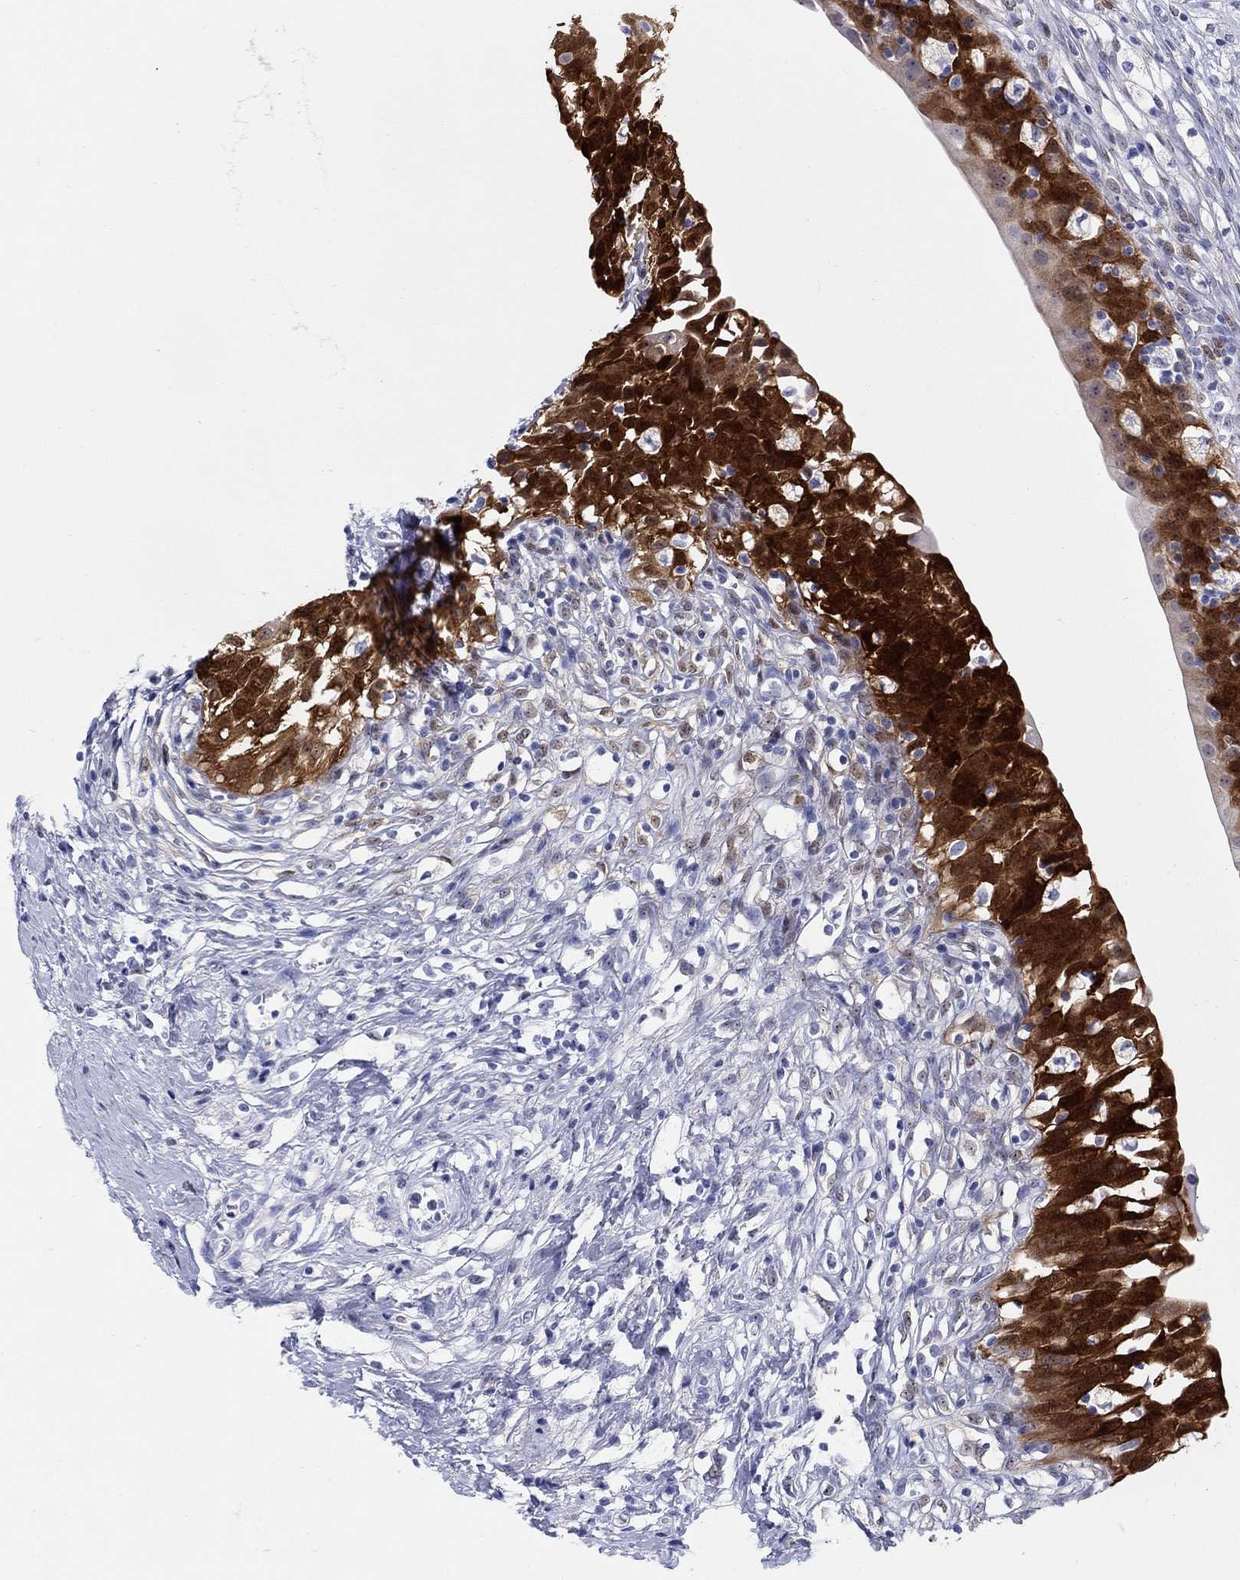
{"staining": {"intensity": "strong", "quantity": "25%-75%", "location": "cytoplasmic/membranous,nuclear"}, "tissue": "urinary bladder", "cell_type": "Urothelial cells", "image_type": "normal", "snomed": [{"axis": "morphology", "description": "Normal tissue, NOS"}, {"axis": "topography", "description": "Urinary bladder"}], "caption": "Urothelial cells reveal strong cytoplasmic/membranous,nuclear expression in approximately 25%-75% of cells in unremarkable urinary bladder.", "gene": "AKR1C1", "patient": {"sex": "male", "age": 76}}